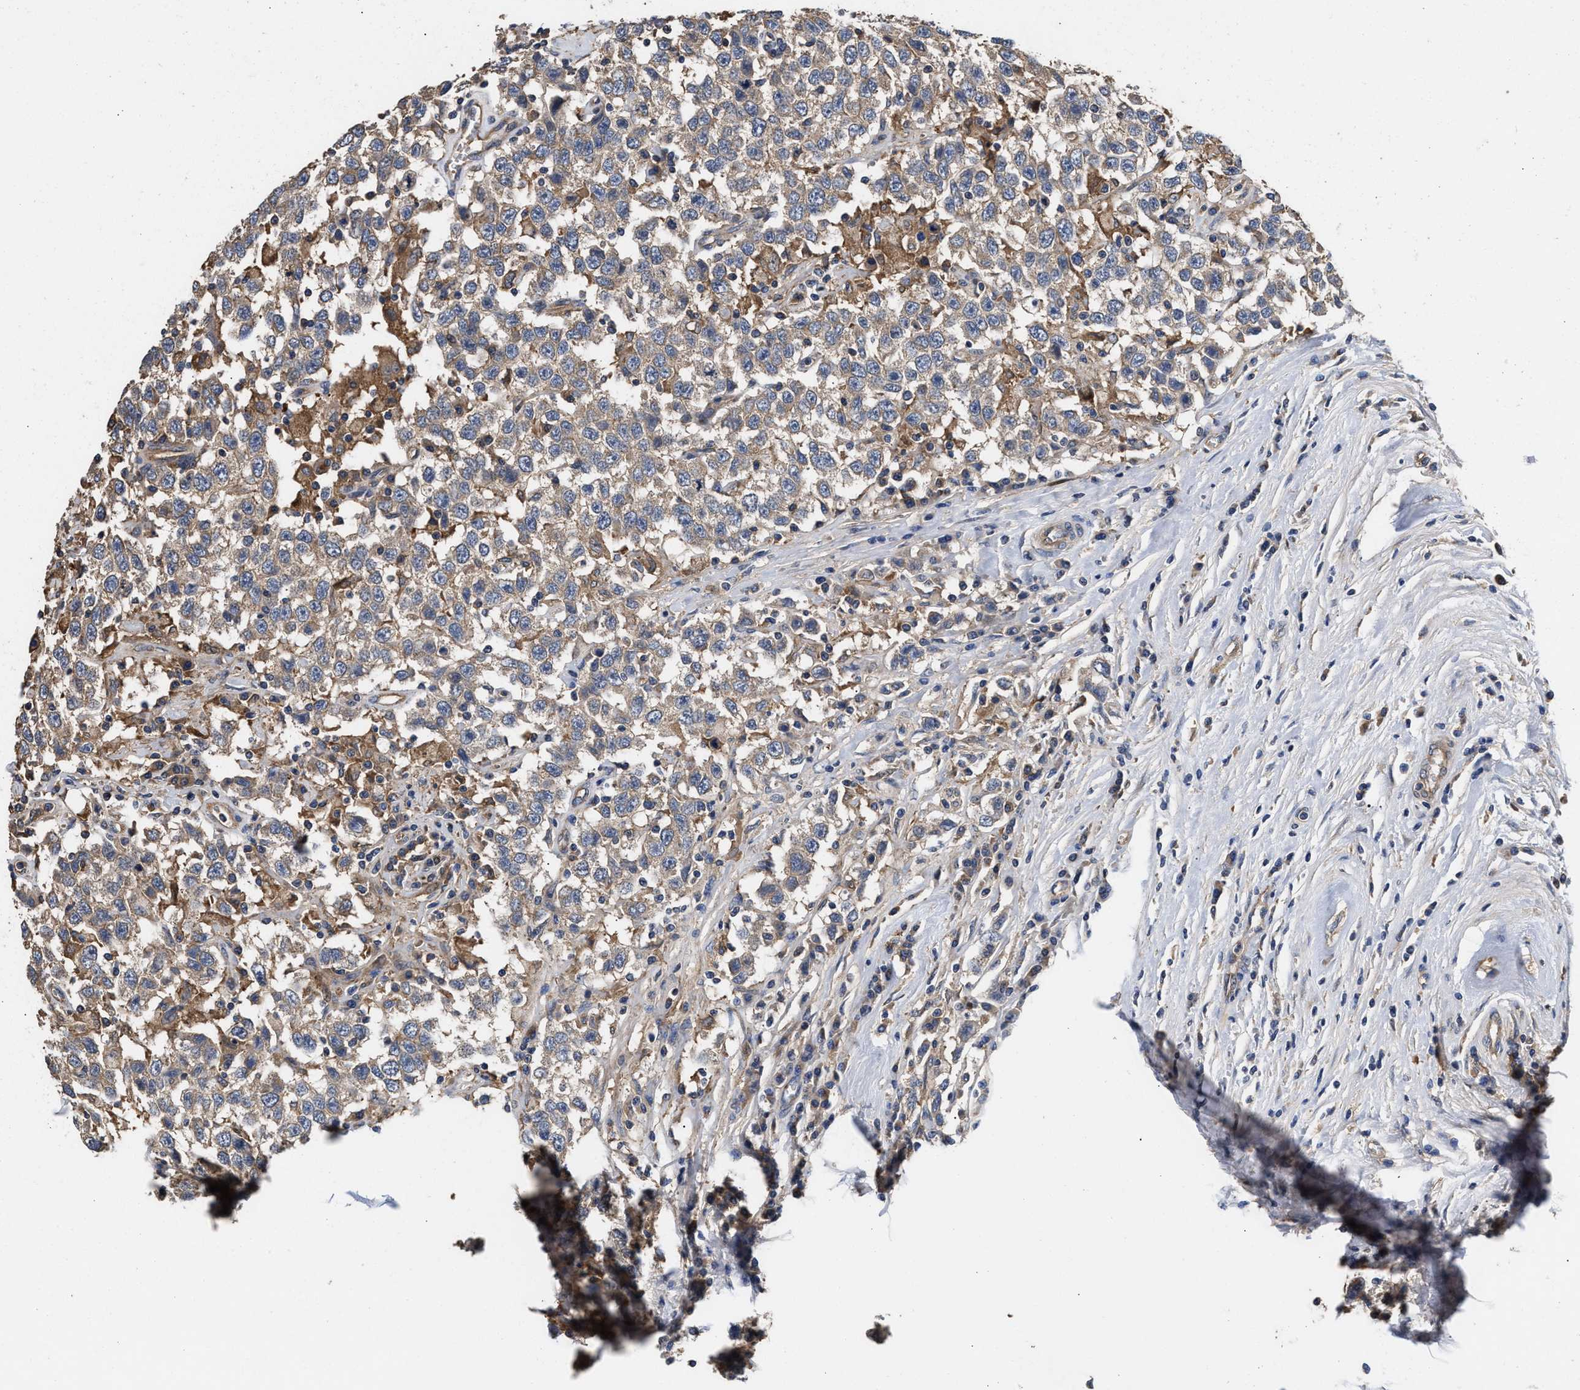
{"staining": {"intensity": "weak", "quantity": "<25%", "location": "cytoplasmic/membranous"}, "tissue": "testis cancer", "cell_type": "Tumor cells", "image_type": "cancer", "snomed": [{"axis": "morphology", "description": "Seminoma, NOS"}, {"axis": "topography", "description": "Testis"}], "caption": "Testis cancer stained for a protein using immunohistochemistry reveals no positivity tumor cells.", "gene": "KLB", "patient": {"sex": "male", "age": 41}}